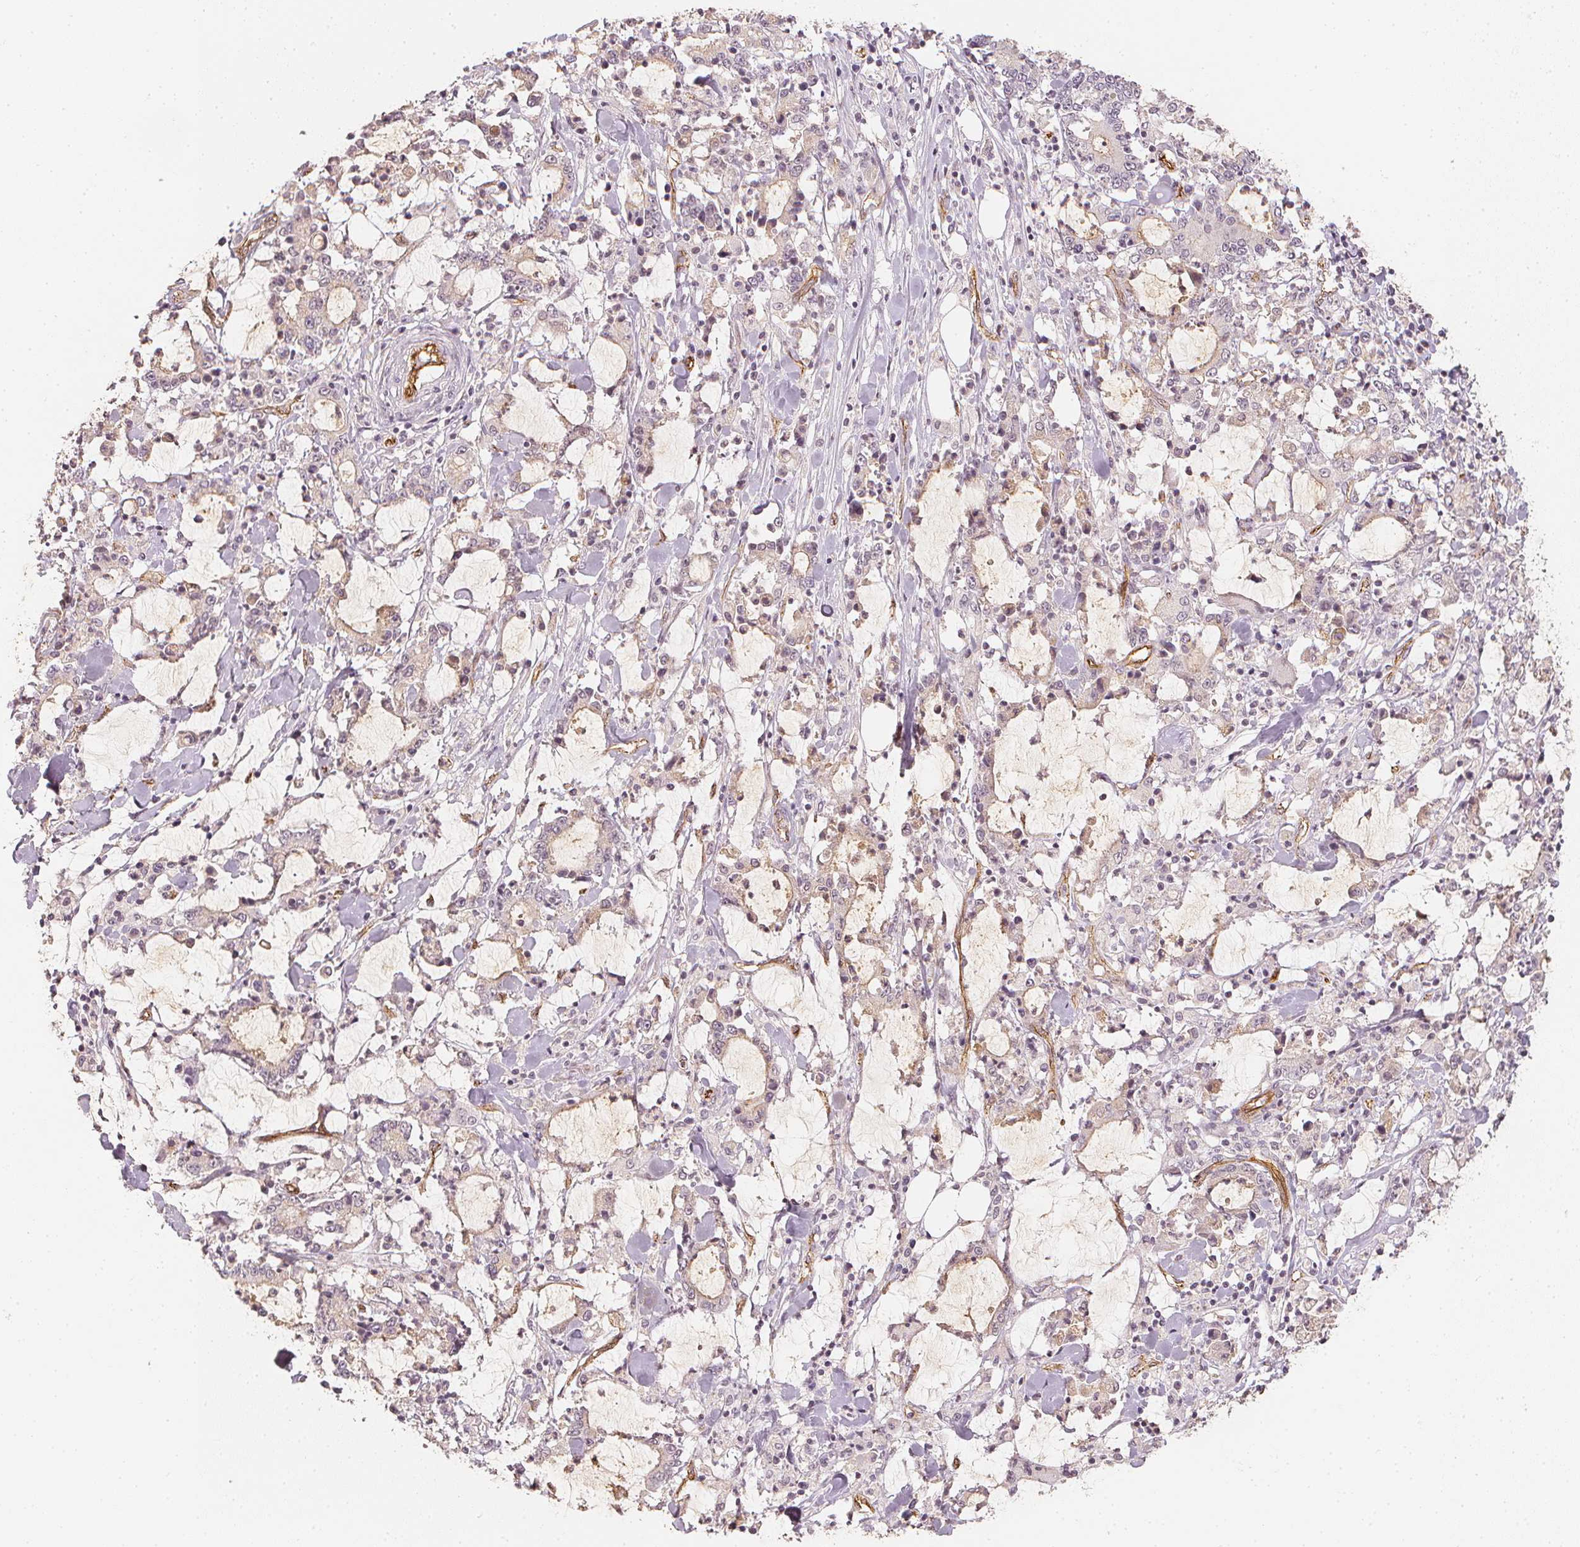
{"staining": {"intensity": "weak", "quantity": "<25%", "location": "cytoplasmic/membranous"}, "tissue": "stomach cancer", "cell_type": "Tumor cells", "image_type": "cancer", "snomed": [{"axis": "morphology", "description": "Adenocarcinoma, NOS"}, {"axis": "topography", "description": "Stomach, upper"}], "caption": "Tumor cells show no significant positivity in stomach adenocarcinoma.", "gene": "CIB1", "patient": {"sex": "male", "age": 68}}